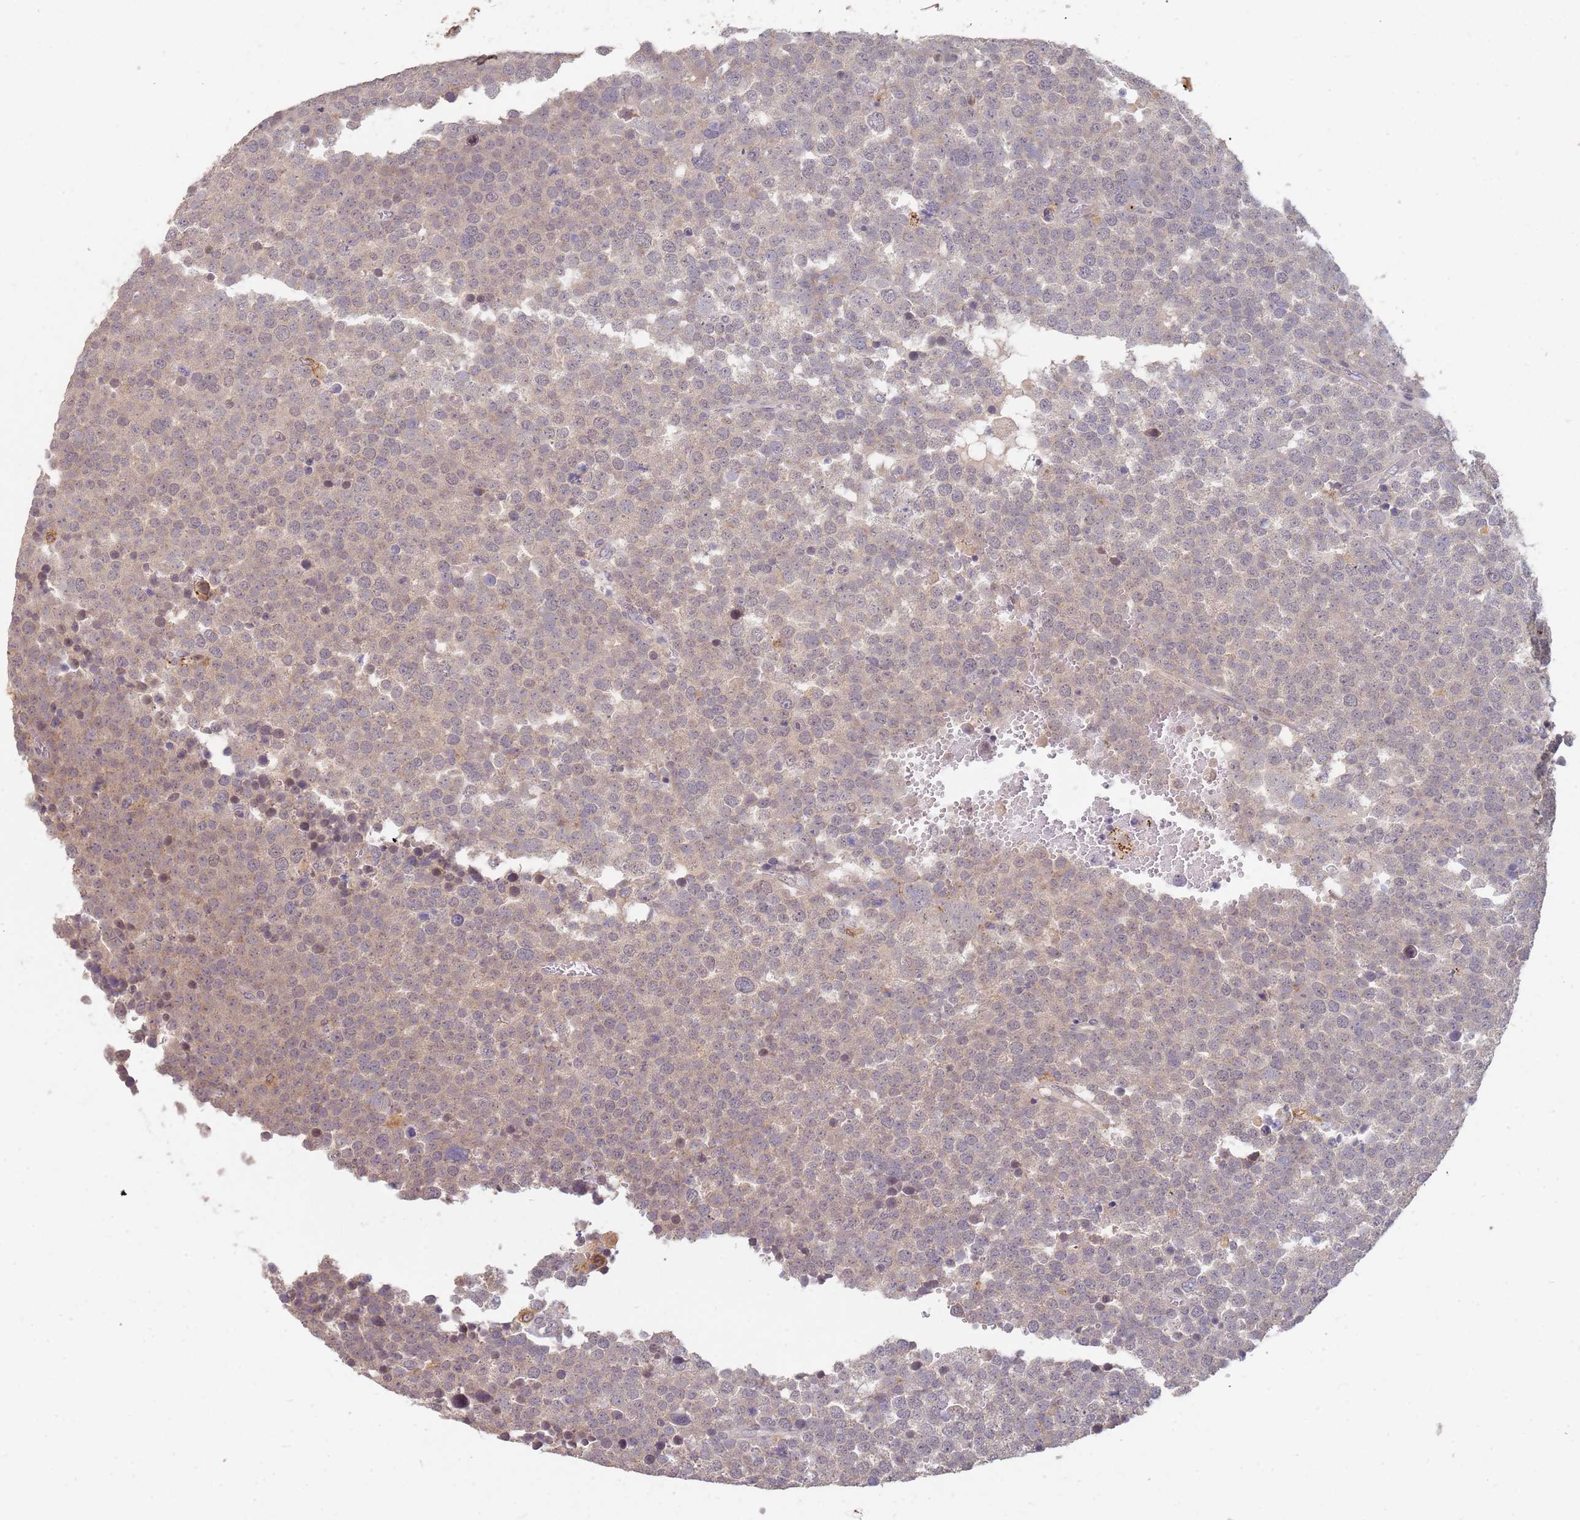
{"staining": {"intensity": "weak", "quantity": "<25%", "location": "cytoplasmic/membranous"}, "tissue": "testis cancer", "cell_type": "Tumor cells", "image_type": "cancer", "snomed": [{"axis": "morphology", "description": "Seminoma, NOS"}, {"axis": "topography", "description": "Testis"}], "caption": "Tumor cells are negative for brown protein staining in testis cancer (seminoma).", "gene": "MPEG1", "patient": {"sex": "male", "age": 71}}